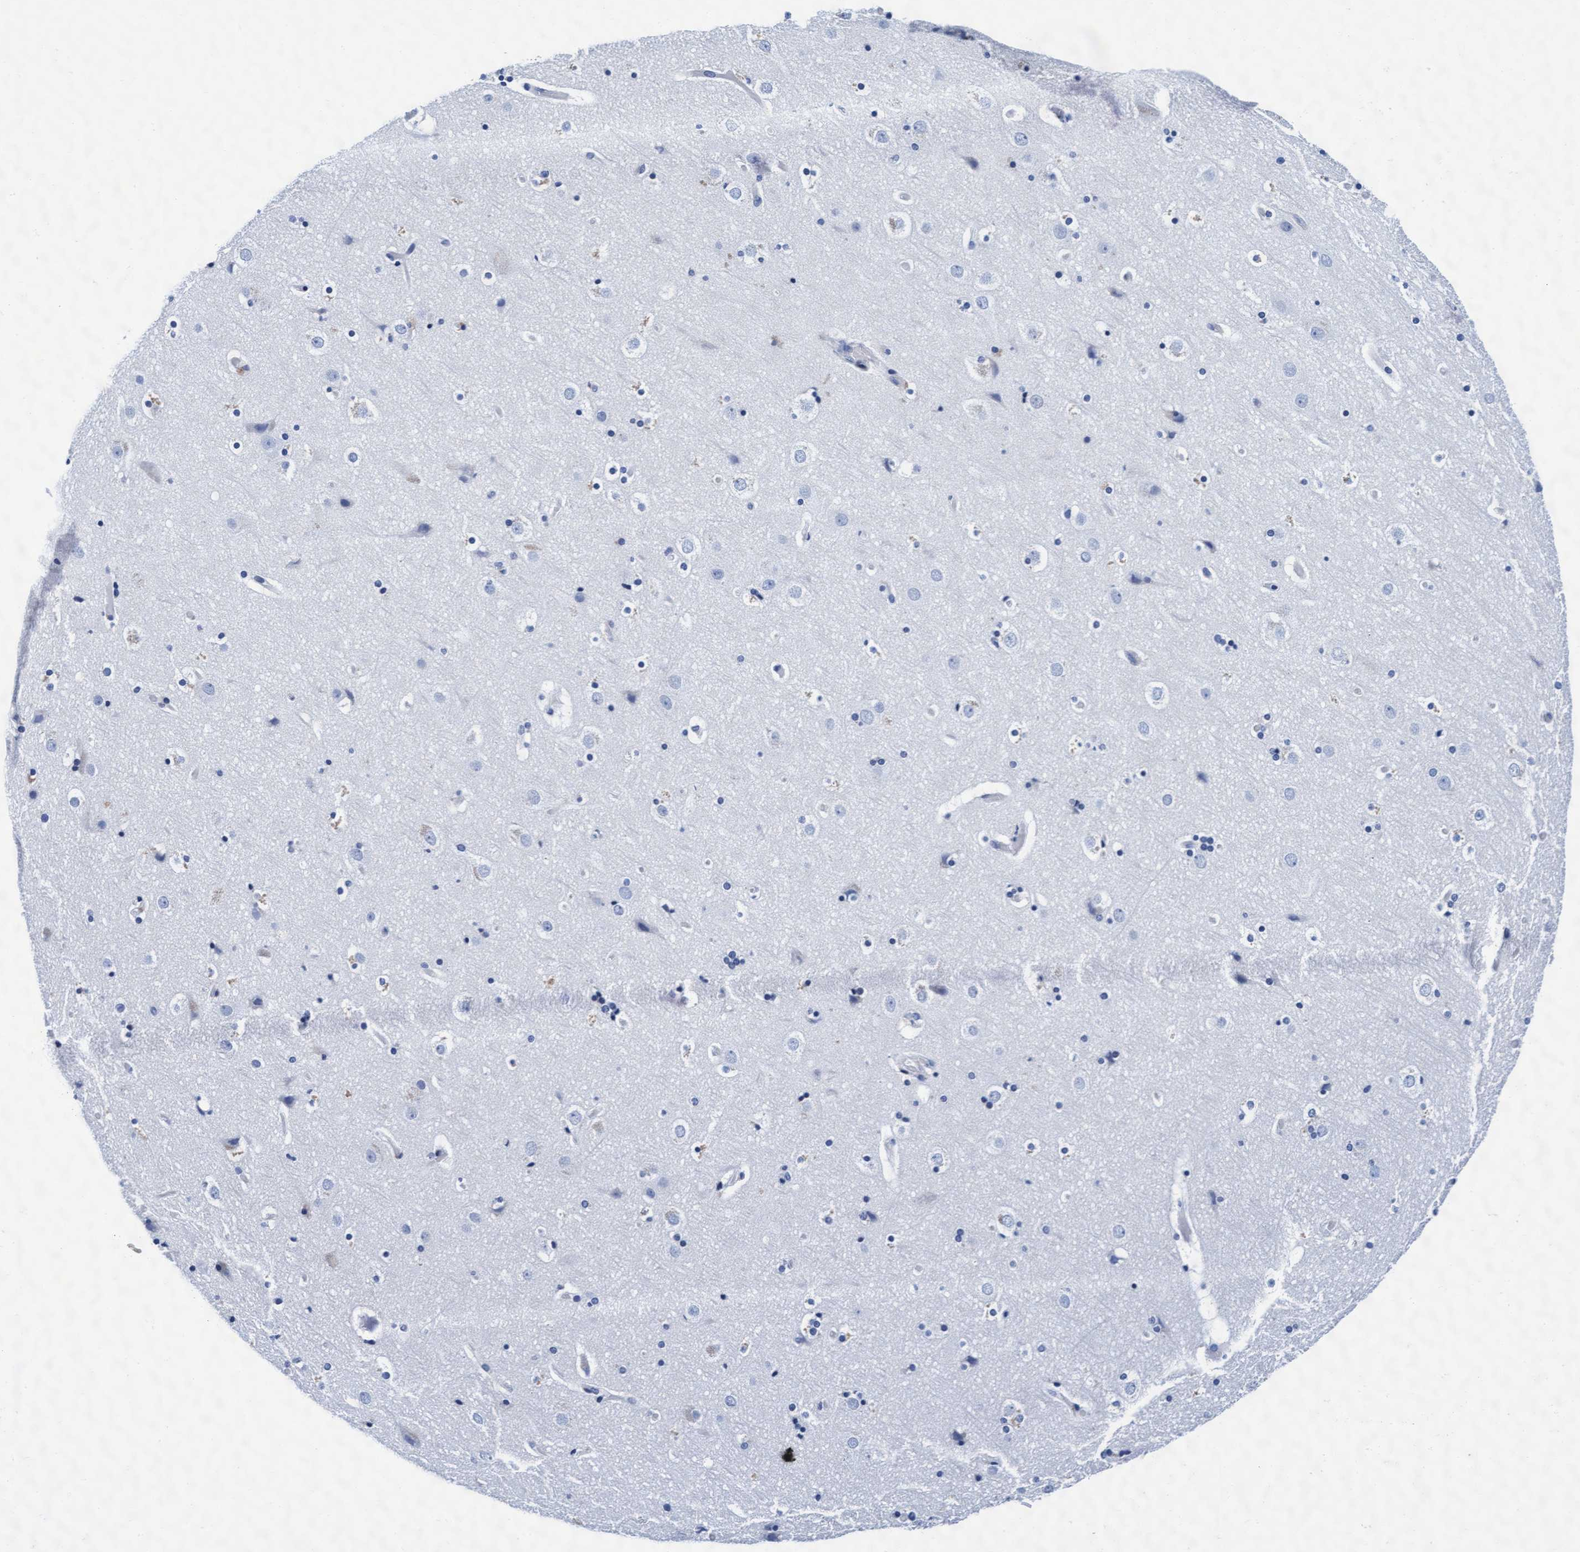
{"staining": {"intensity": "negative", "quantity": "none", "location": "none"}, "tissue": "cerebral cortex", "cell_type": "Endothelial cells", "image_type": "normal", "snomed": [{"axis": "morphology", "description": "Normal tissue, NOS"}, {"axis": "topography", "description": "Cerebral cortex"}], "caption": "A high-resolution photomicrograph shows immunohistochemistry (IHC) staining of unremarkable cerebral cortex, which reveals no significant positivity in endothelial cells. The staining is performed using DAB brown chromogen with nuclei counter-stained in using hematoxylin.", "gene": "ARSG", "patient": {"sex": "male", "age": 57}}